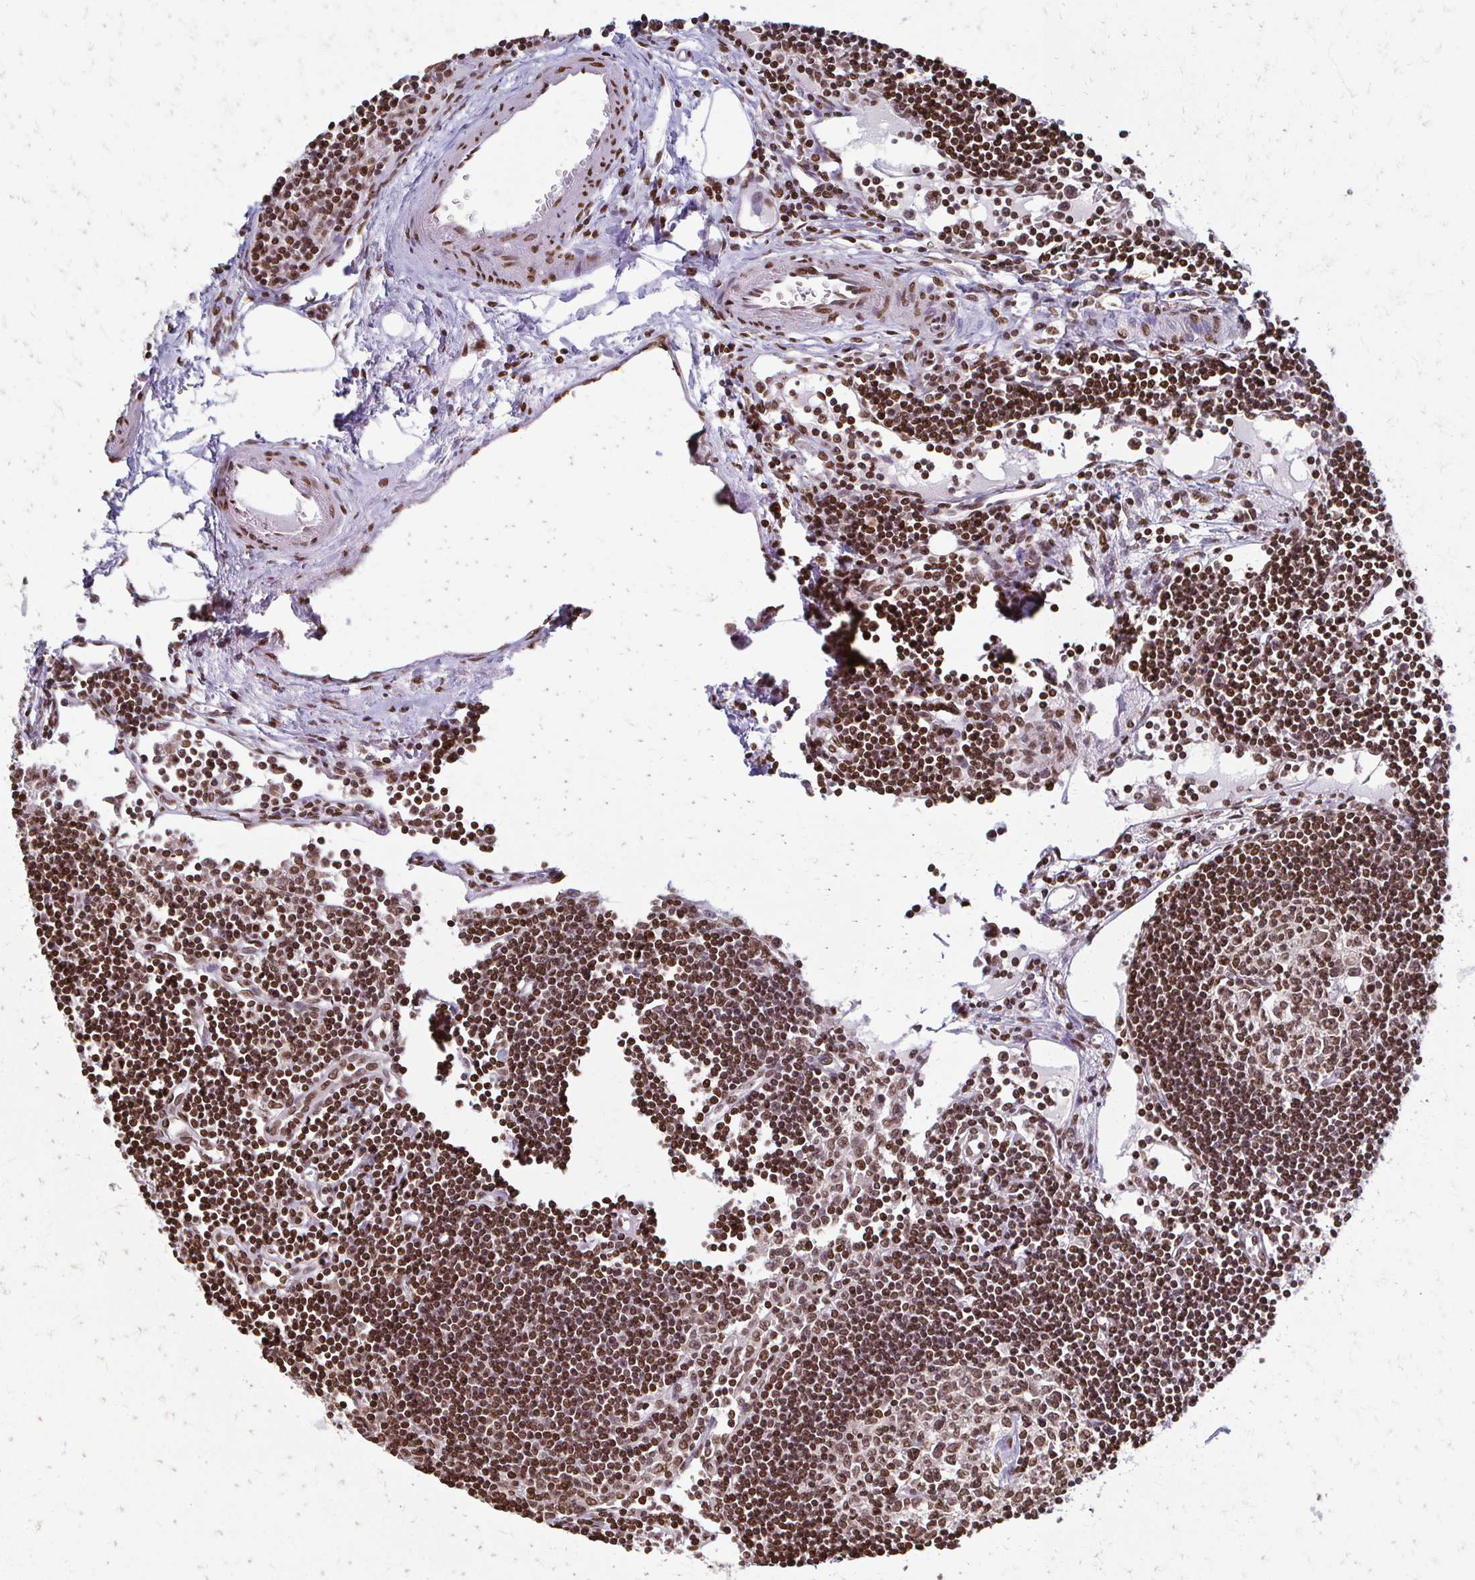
{"staining": {"intensity": "moderate", "quantity": ">75%", "location": "nuclear"}, "tissue": "lymph node", "cell_type": "Germinal center cells", "image_type": "normal", "snomed": [{"axis": "morphology", "description": "Normal tissue, NOS"}, {"axis": "topography", "description": "Lymph node"}], "caption": "This is a histology image of immunohistochemistry (IHC) staining of benign lymph node, which shows moderate staining in the nuclear of germinal center cells.", "gene": "HOXA9", "patient": {"sex": "female", "age": 65}}